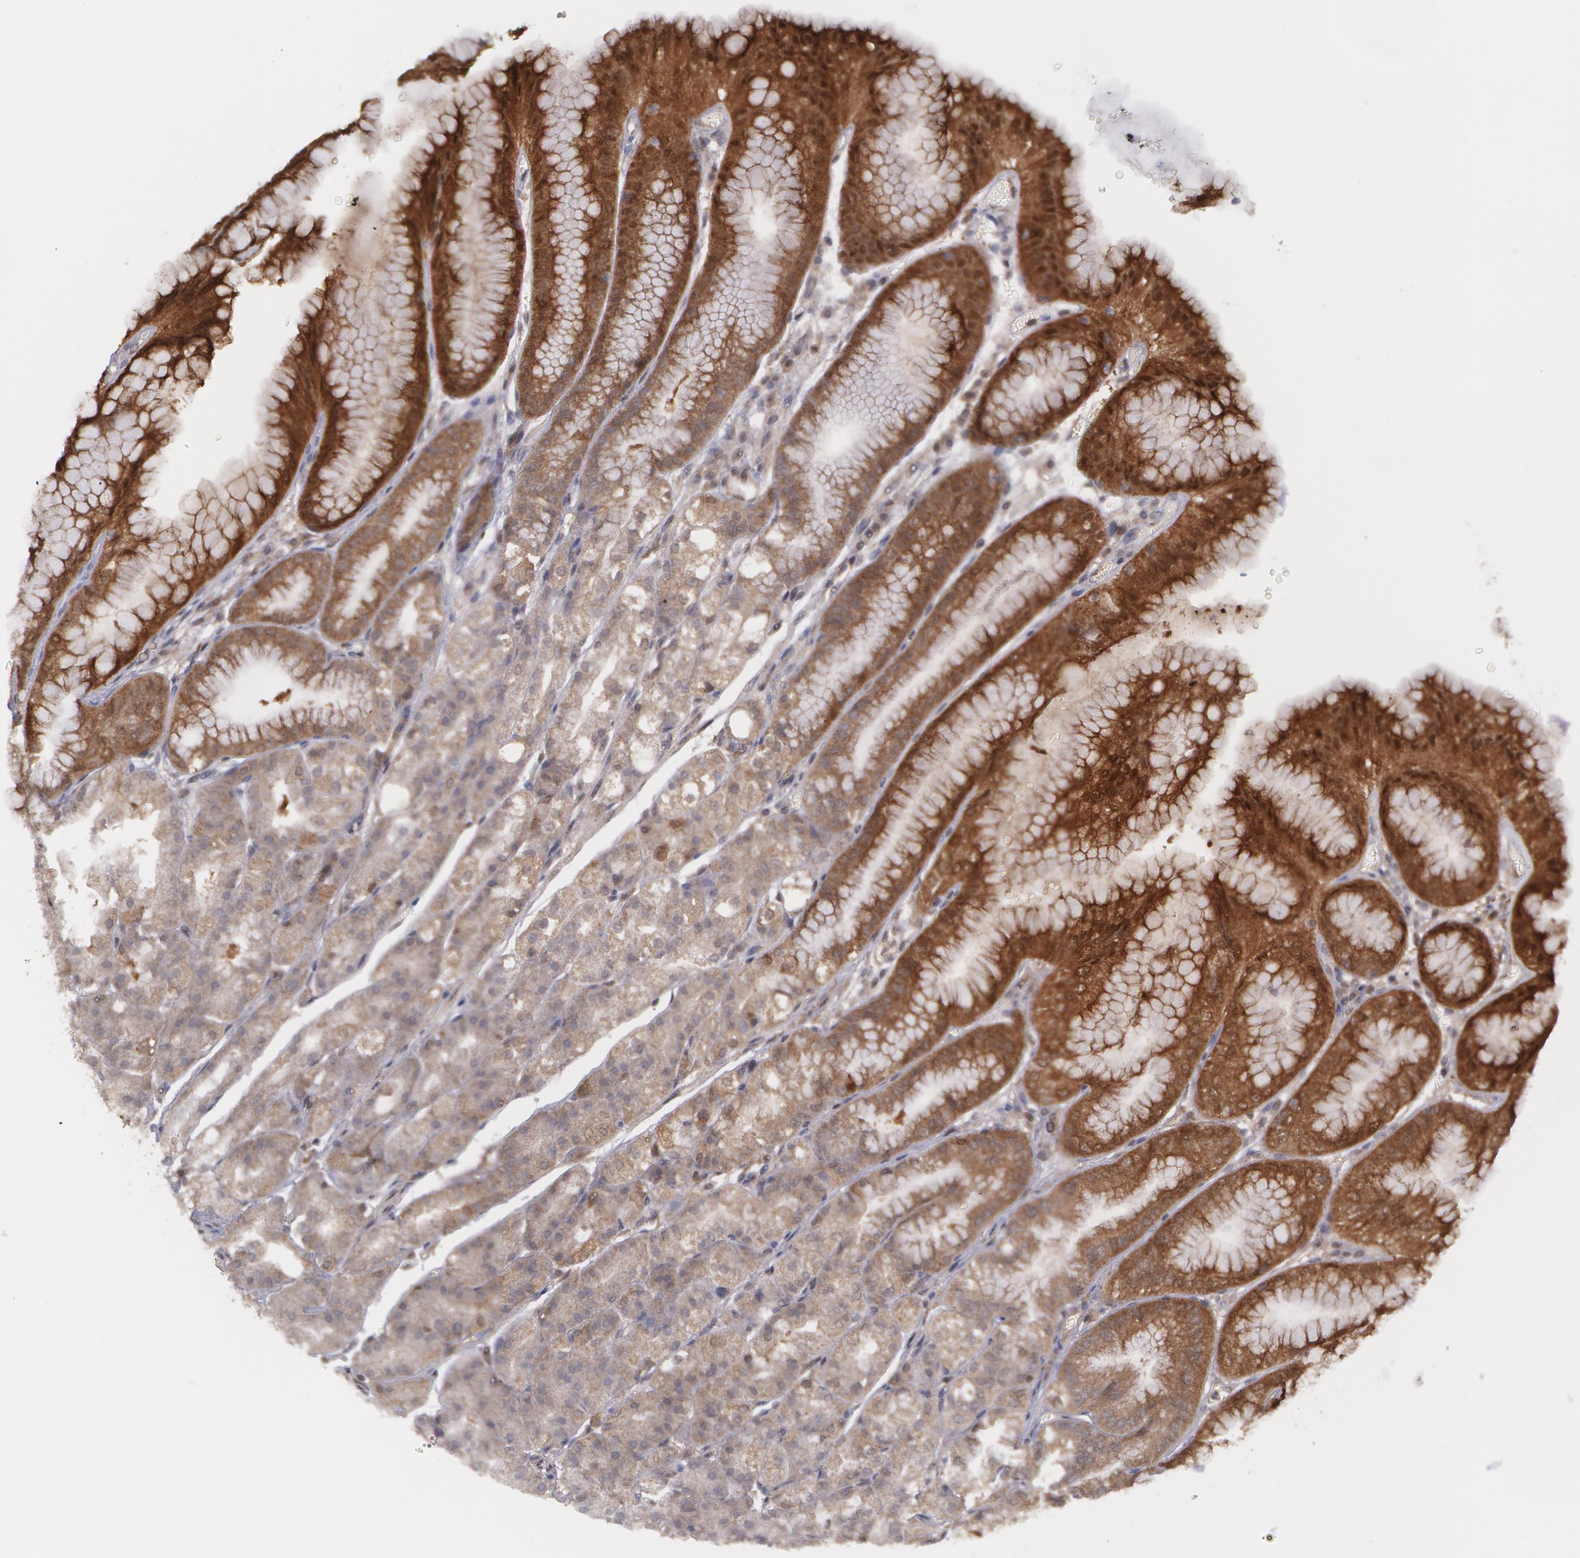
{"staining": {"intensity": "strong", "quantity": "25%-75%", "location": "cytoplasmic/membranous"}, "tissue": "stomach", "cell_type": "Glandular cells", "image_type": "normal", "snomed": [{"axis": "morphology", "description": "Normal tissue, NOS"}, {"axis": "topography", "description": "Stomach, lower"}], "caption": "Protein expression analysis of unremarkable stomach reveals strong cytoplasmic/membranous expression in about 25%-75% of glandular cells. (Brightfield microscopy of DAB IHC at high magnification).", "gene": "TXNRD1", "patient": {"sex": "male", "age": 71}}